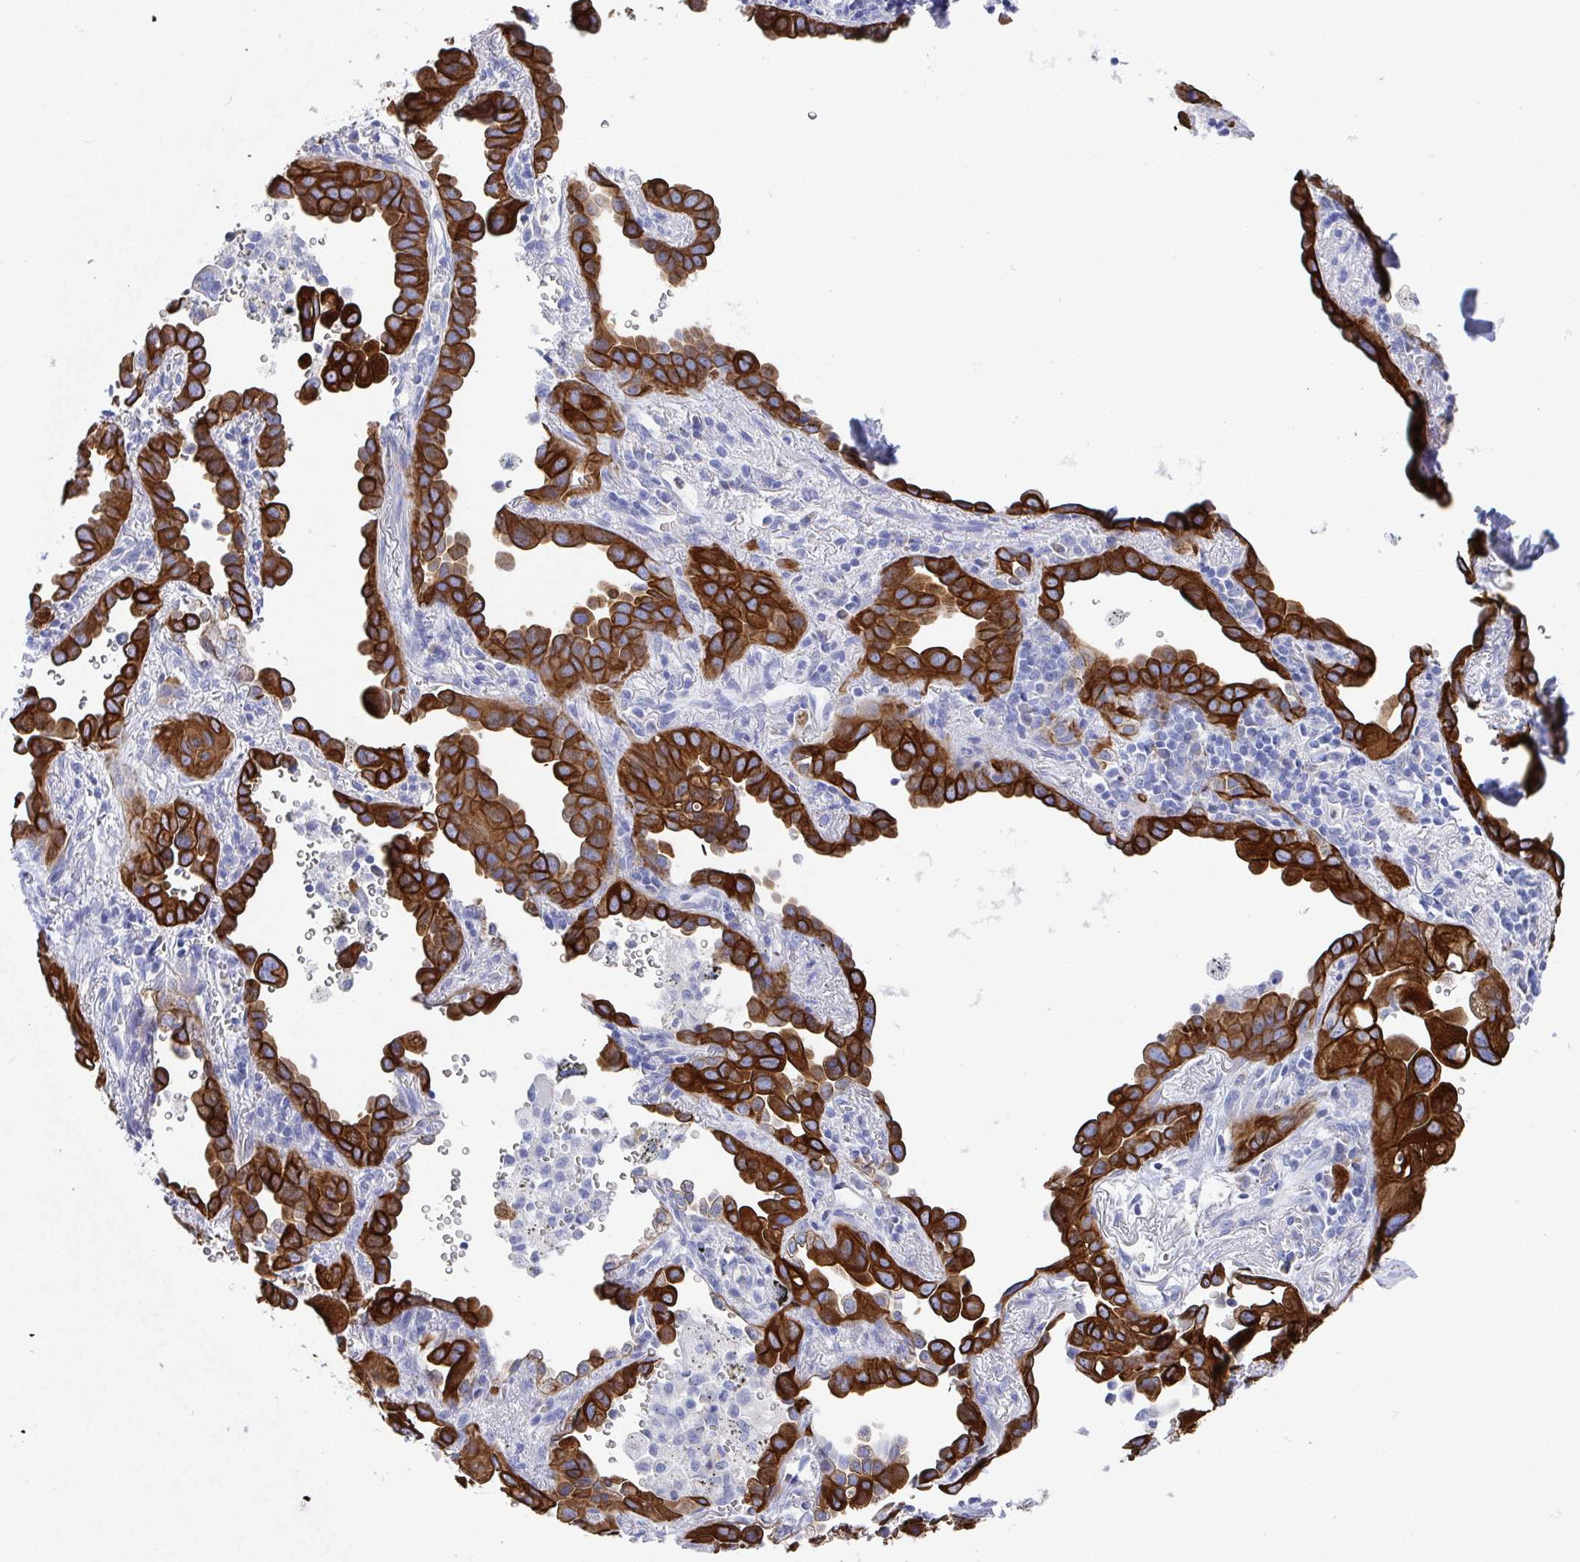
{"staining": {"intensity": "strong", "quantity": ">75%", "location": "cytoplasmic/membranous"}, "tissue": "lung cancer", "cell_type": "Tumor cells", "image_type": "cancer", "snomed": [{"axis": "morphology", "description": "Adenocarcinoma, NOS"}, {"axis": "topography", "description": "Lung"}], "caption": "Human lung cancer (adenocarcinoma) stained with a brown dye demonstrates strong cytoplasmic/membranous positive expression in approximately >75% of tumor cells.", "gene": "CLDN8", "patient": {"sex": "male", "age": 68}}